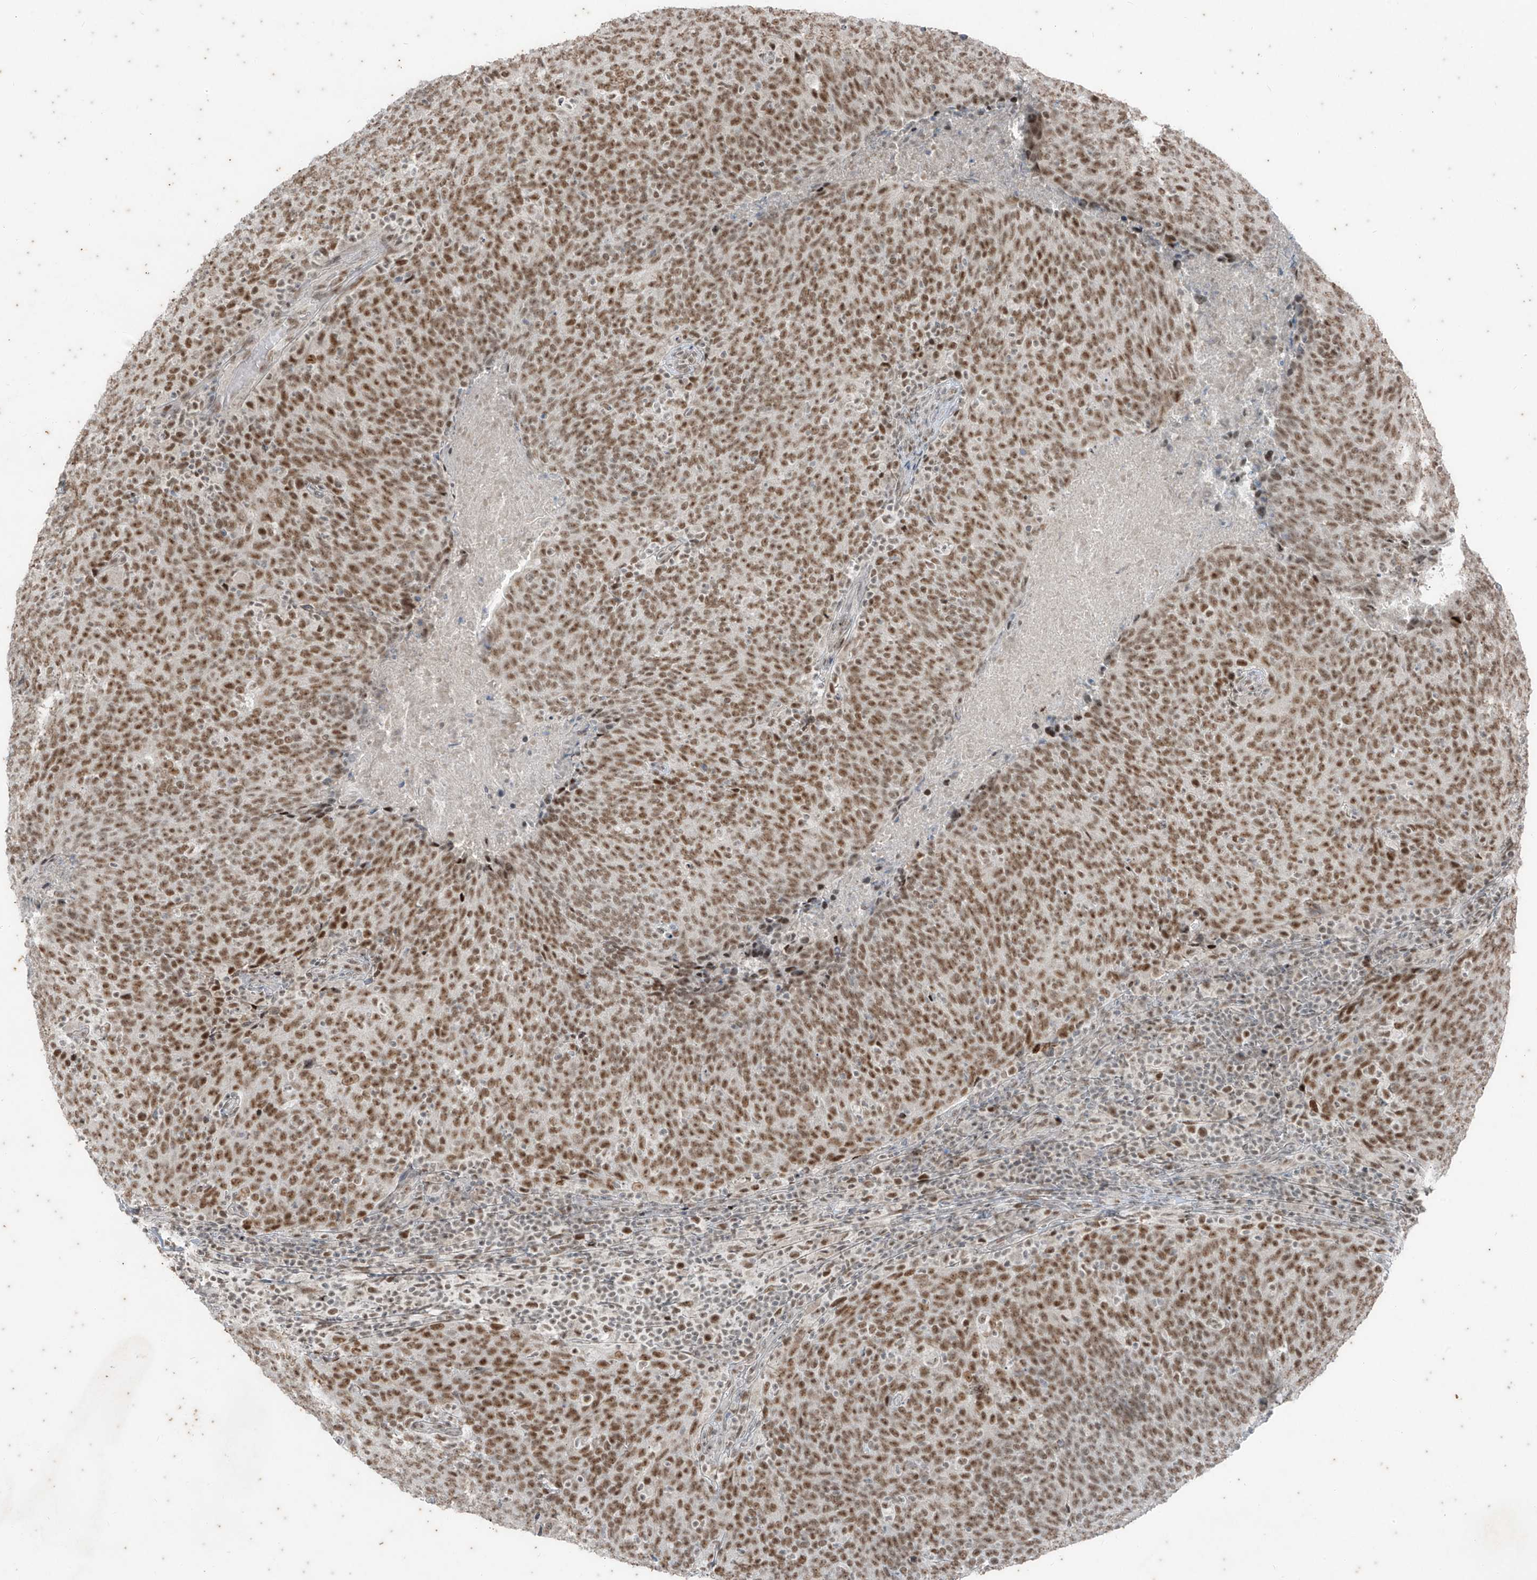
{"staining": {"intensity": "moderate", "quantity": ">75%", "location": "nuclear"}, "tissue": "head and neck cancer", "cell_type": "Tumor cells", "image_type": "cancer", "snomed": [{"axis": "morphology", "description": "Squamous cell carcinoma, NOS"}, {"axis": "morphology", "description": "Squamous cell carcinoma, metastatic, NOS"}, {"axis": "topography", "description": "Lymph node"}, {"axis": "topography", "description": "Head-Neck"}], "caption": "Immunohistochemical staining of human head and neck squamous cell carcinoma demonstrates medium levels of moderate nuclear positivity in approximately >75% of tumor cells. (brown staining indicates protein expression, while blue staining denotes nuclei).", "gene": "ZNF354B", "patient": {"sex": "male", "age": 62}}